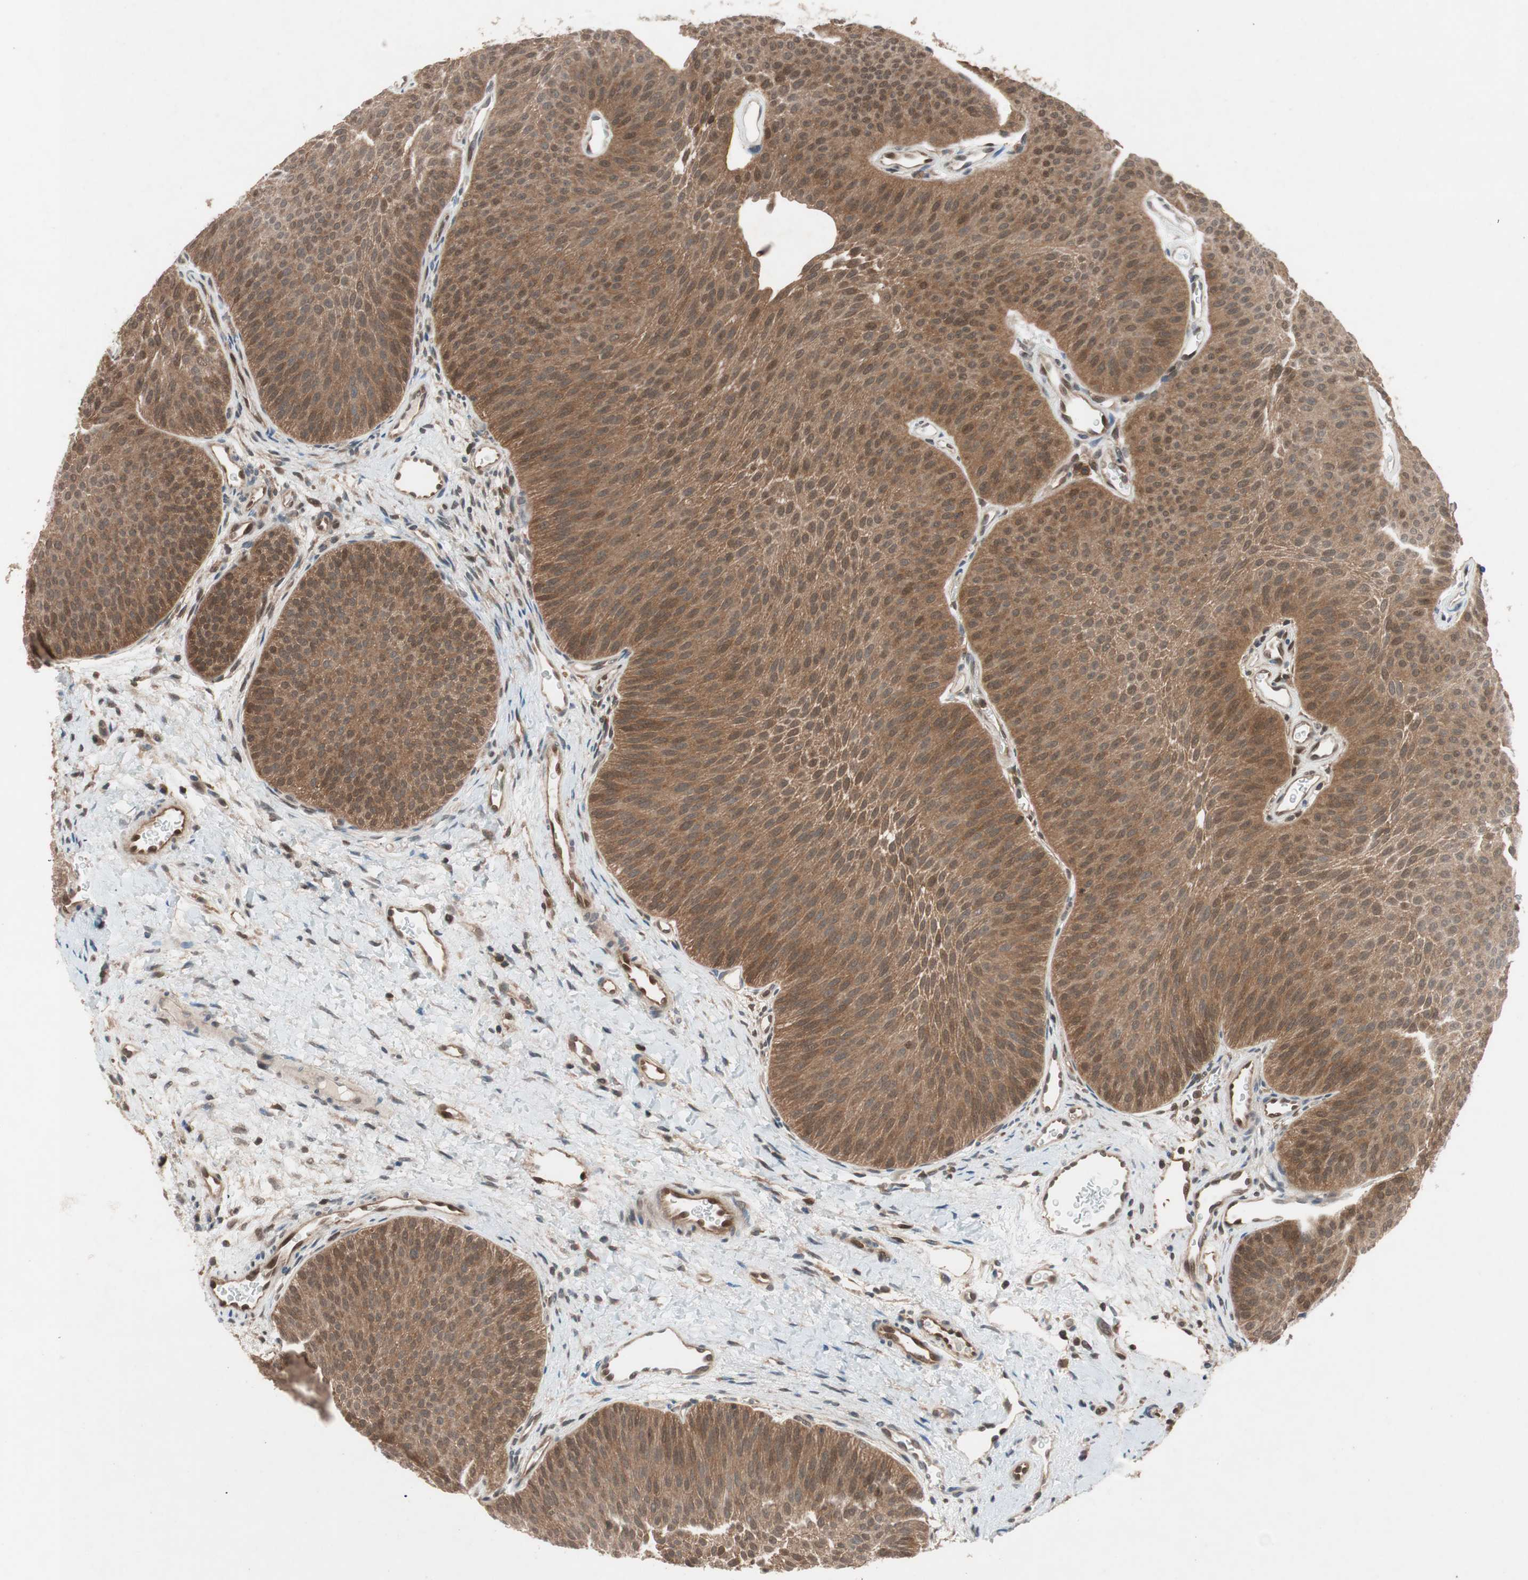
{"staining": {"intensity": "moderate", "quantity": ">75%", "location": "cytoplasmic/membranous"}, "tissue": "urothelial cancer", "cell_type": "Tumor cells", "image_type": "cancer", "snomed": [{"axis": "morphology", "description": "Urothelial carcinoma, Low grade"}, {"axis": "topography", "description": "Urinary bladder"}], "caption": "Low-grade urothelial carcinoma stained with a brown dye reveals moderate cytoplasmic/membranous positive expression in about >75% of tumor cells.", "gene": "GALT", "patient": {"sex": "female", "age": 60}}